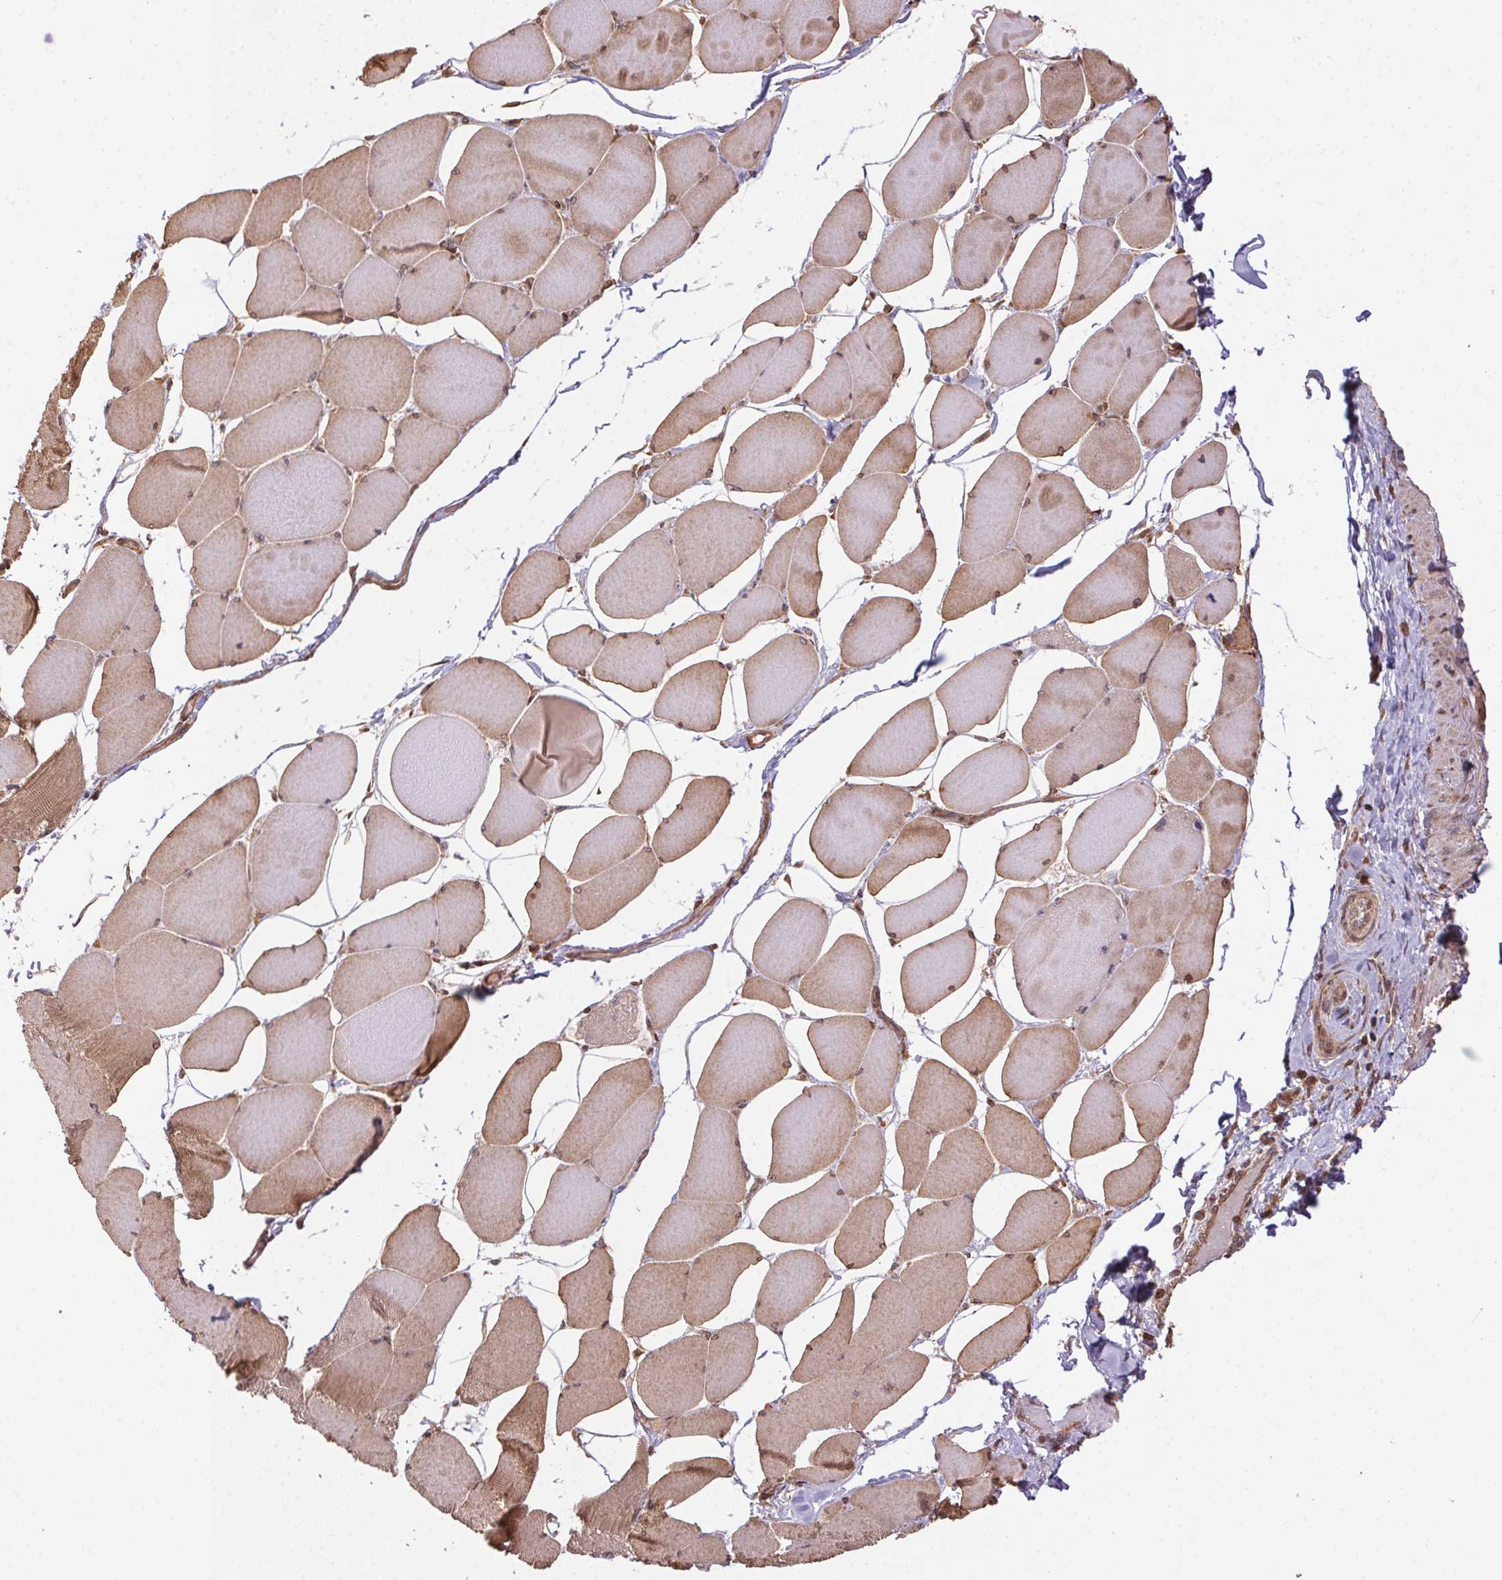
{"staining": {"intensity": "moderate", "quantity": ">75%", "location": "cytoplasmic/membranous"}, "tissue": "skeletal muscle", "cell_type": "Myocytes", "image_type": "normal", "snomed": [{"axis": "morphology", "description": "Normal tissue, NOS"}, {"axis": "topography", "description": "Skeletal muscle"}], "caption": "IHC staining of unremarkable skeletal muscle, which demonstrates medium levels of moderate cytoplasmic/membranous staining in approximately >75% of myocytes indicating moderate cytoplasmic/membranous protein staining. The staining was performed using DAB (brown) for protein detection and nuclei were counterstained in hematoxylin (blue).", "gene": "MEX3D", "patient": {"sex": "female", "age": 75}}